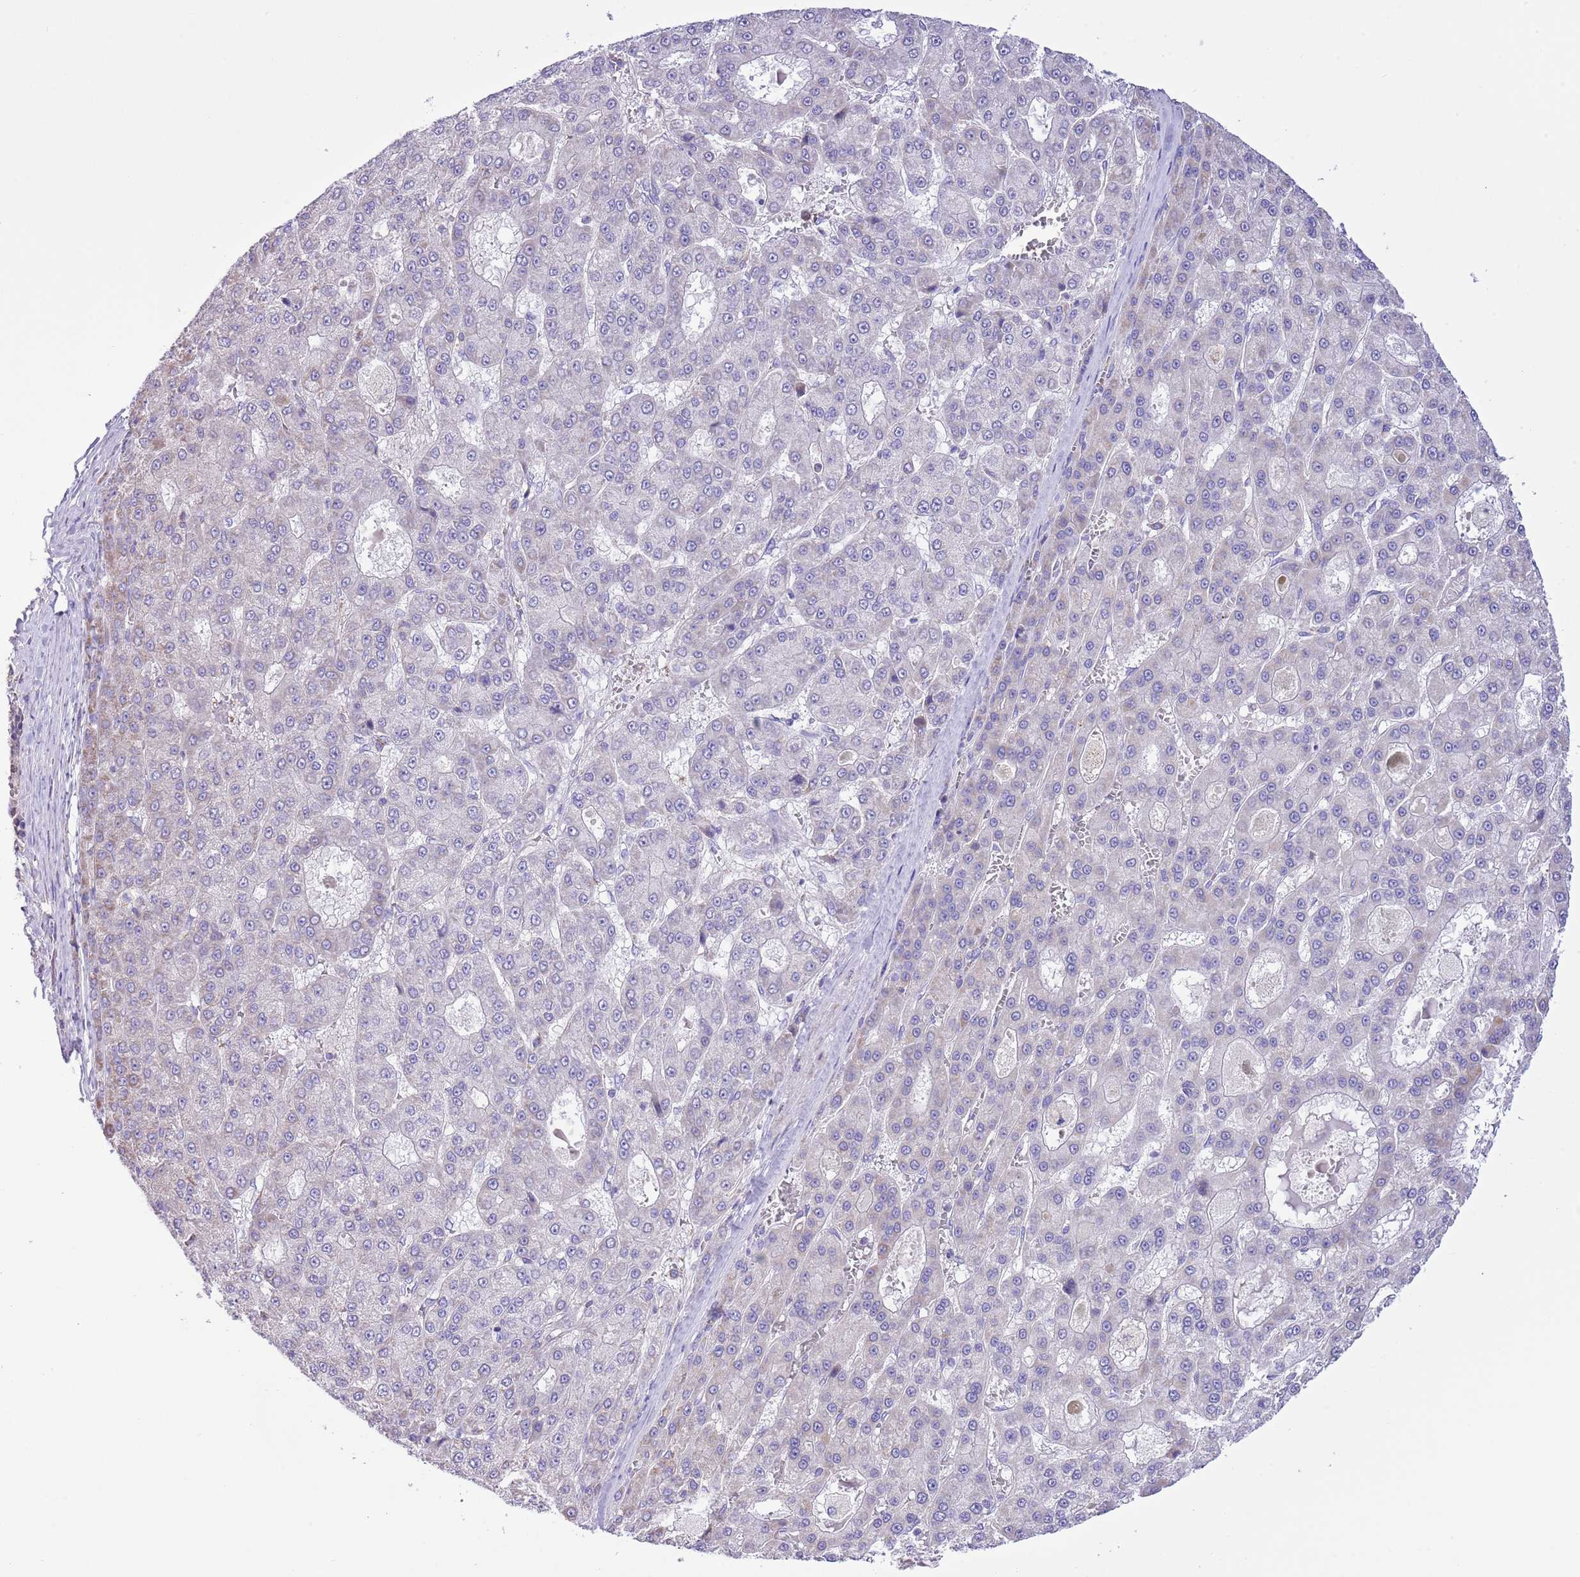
{"staining": {"intensity": "weak", "quantity": "<25%", "location": "cytoplasmic/membranous"}, "tissue": "liver cancer", "cell_type": "Tumor cells", "image_type": "cancer", "snomed": [{"axis": "morphology", "description": "Carcinoma, Hepatocellular, NOS"}, {"axis": "topography", "description": "Liver"}], "caption": "Tumor cells show no significant protein staining in hepatocellular carcinoma (liver).", "gene": "SS18L2", "patient": {"sex": "male", "age": 70}}